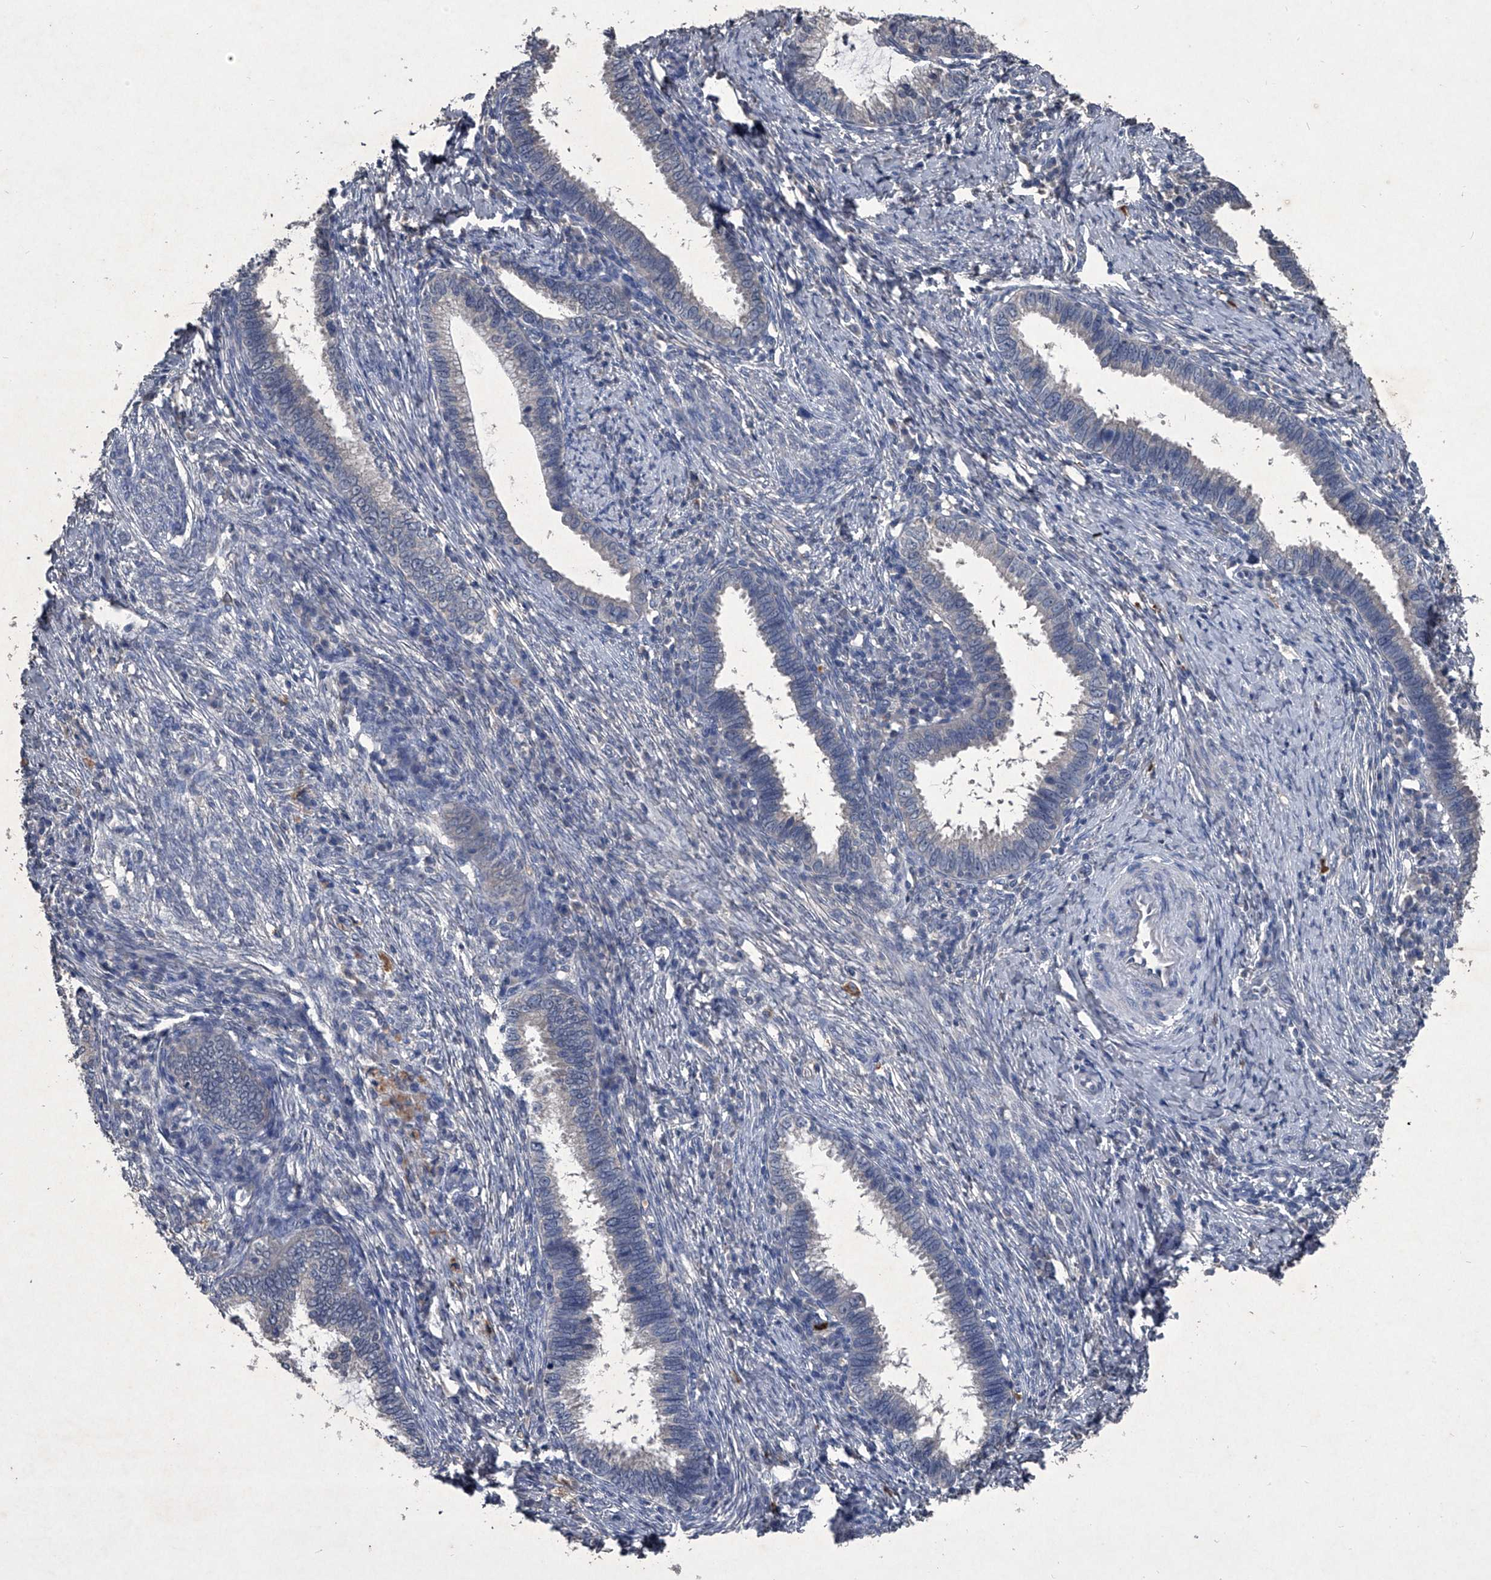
{"staining": {"intensity": "negative", "quantity": "none", "location": "none"}, "tissue": "cervical cancer", "cell_type": "Tumor cells", "image_type": "cancer", "snomed": [{"axis": "morphology", "description": "Adenocarcinoma, NOS"}, {"axis": "topography", "description": "Cervix"}], "caption": "This photomicrograph is of cervical cancer stained with IHC to label a protein in brown with the nuclei are counter-stained blue. There is no positivity in tumor cells.", "gene": "MAPKAP1", "patient": {"sex": "female", "age": 36}}